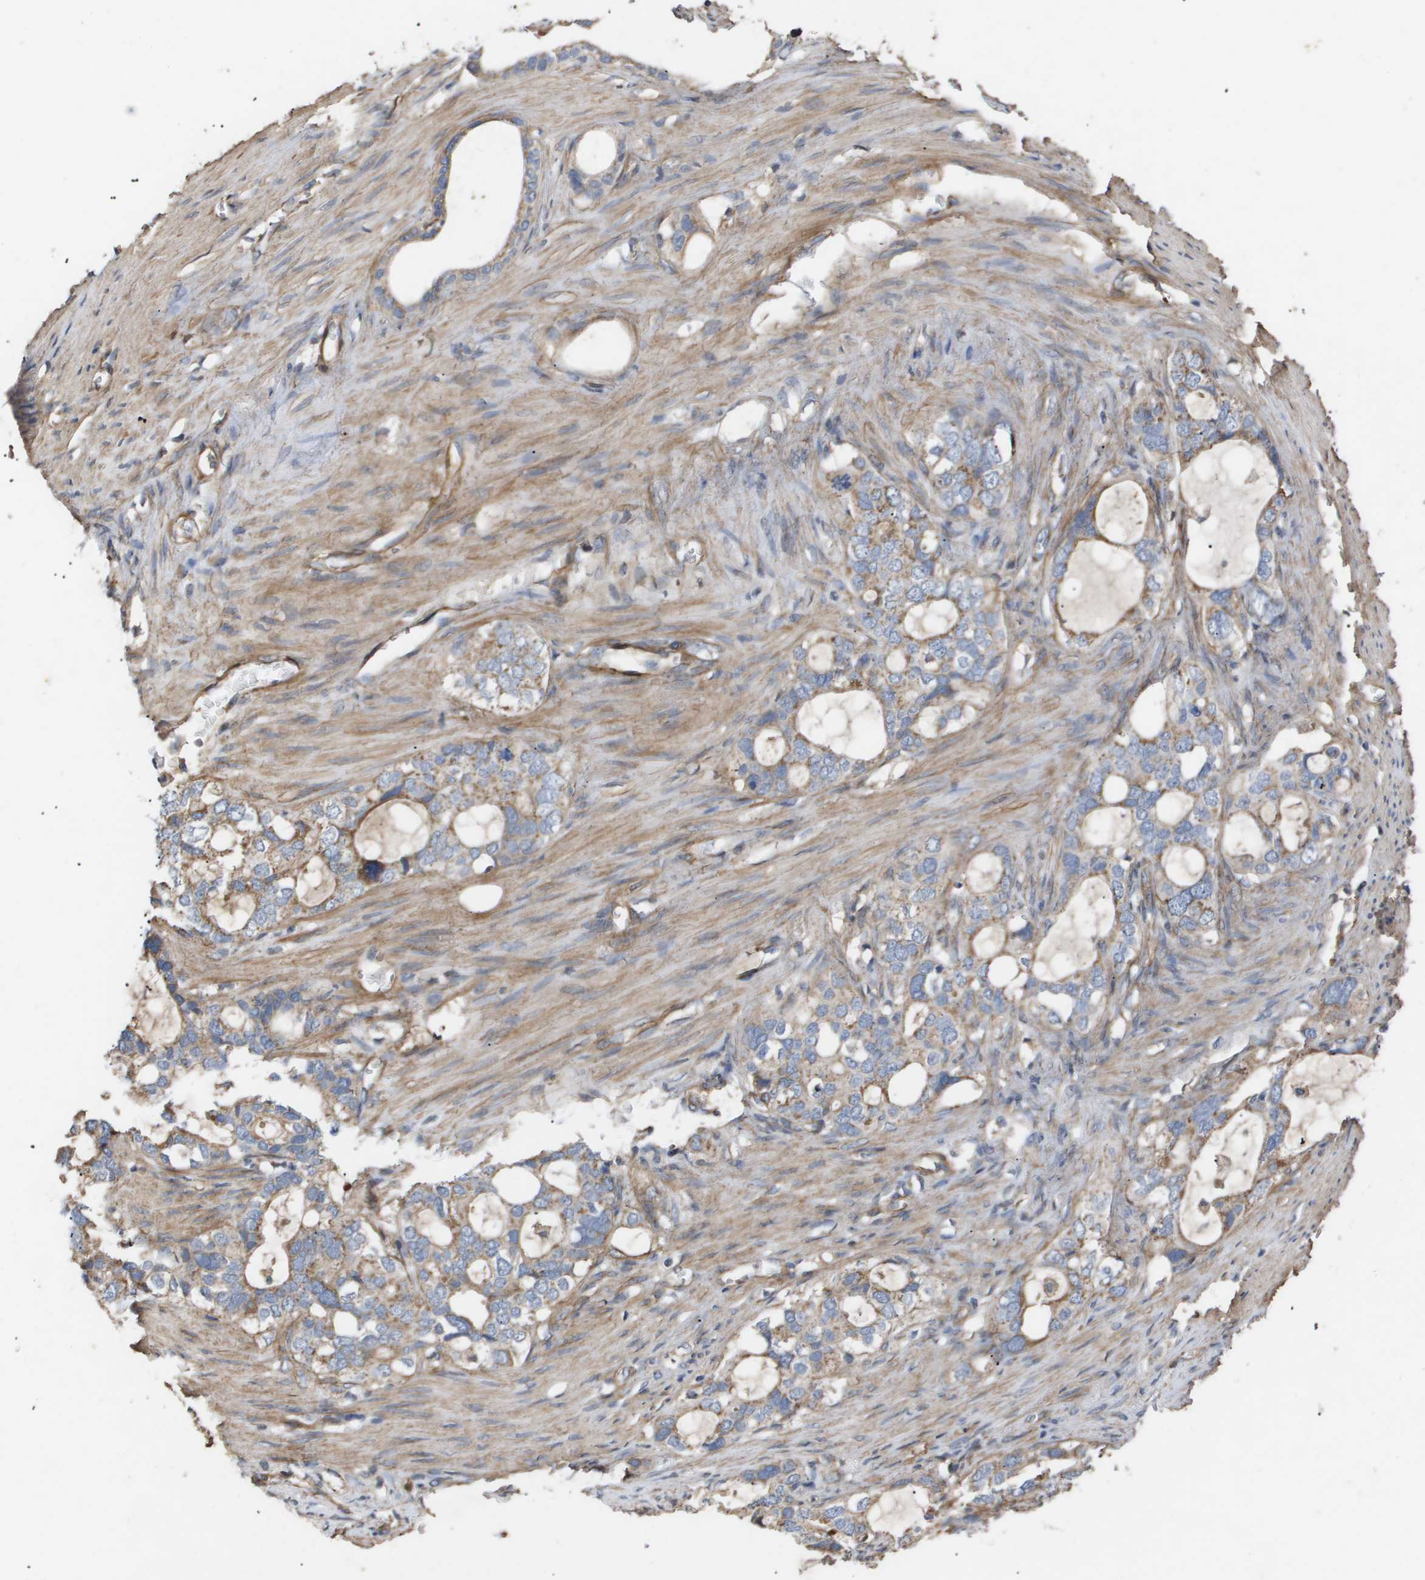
{"staining": {"intensity": "moderate", "quantity": ">75%", "location": "cytoplasmic/membranous"}, "tissue": "stomach cancer", "cell_type": "Tumor cells", "image_type": "cancer", "snomed": [{"axis": "morphology", "description": "Adenocarcinoma, NOS"}, {"axis": "topography", "description": "Stomach"}], "caption": "A brown stain shows moderate cytoplasmic/membranous expression of a protein in adenocarcinoma (stomach) tumor cells.", "gene": "TNS1", "patient": {"sex": "female", "age": 75}}